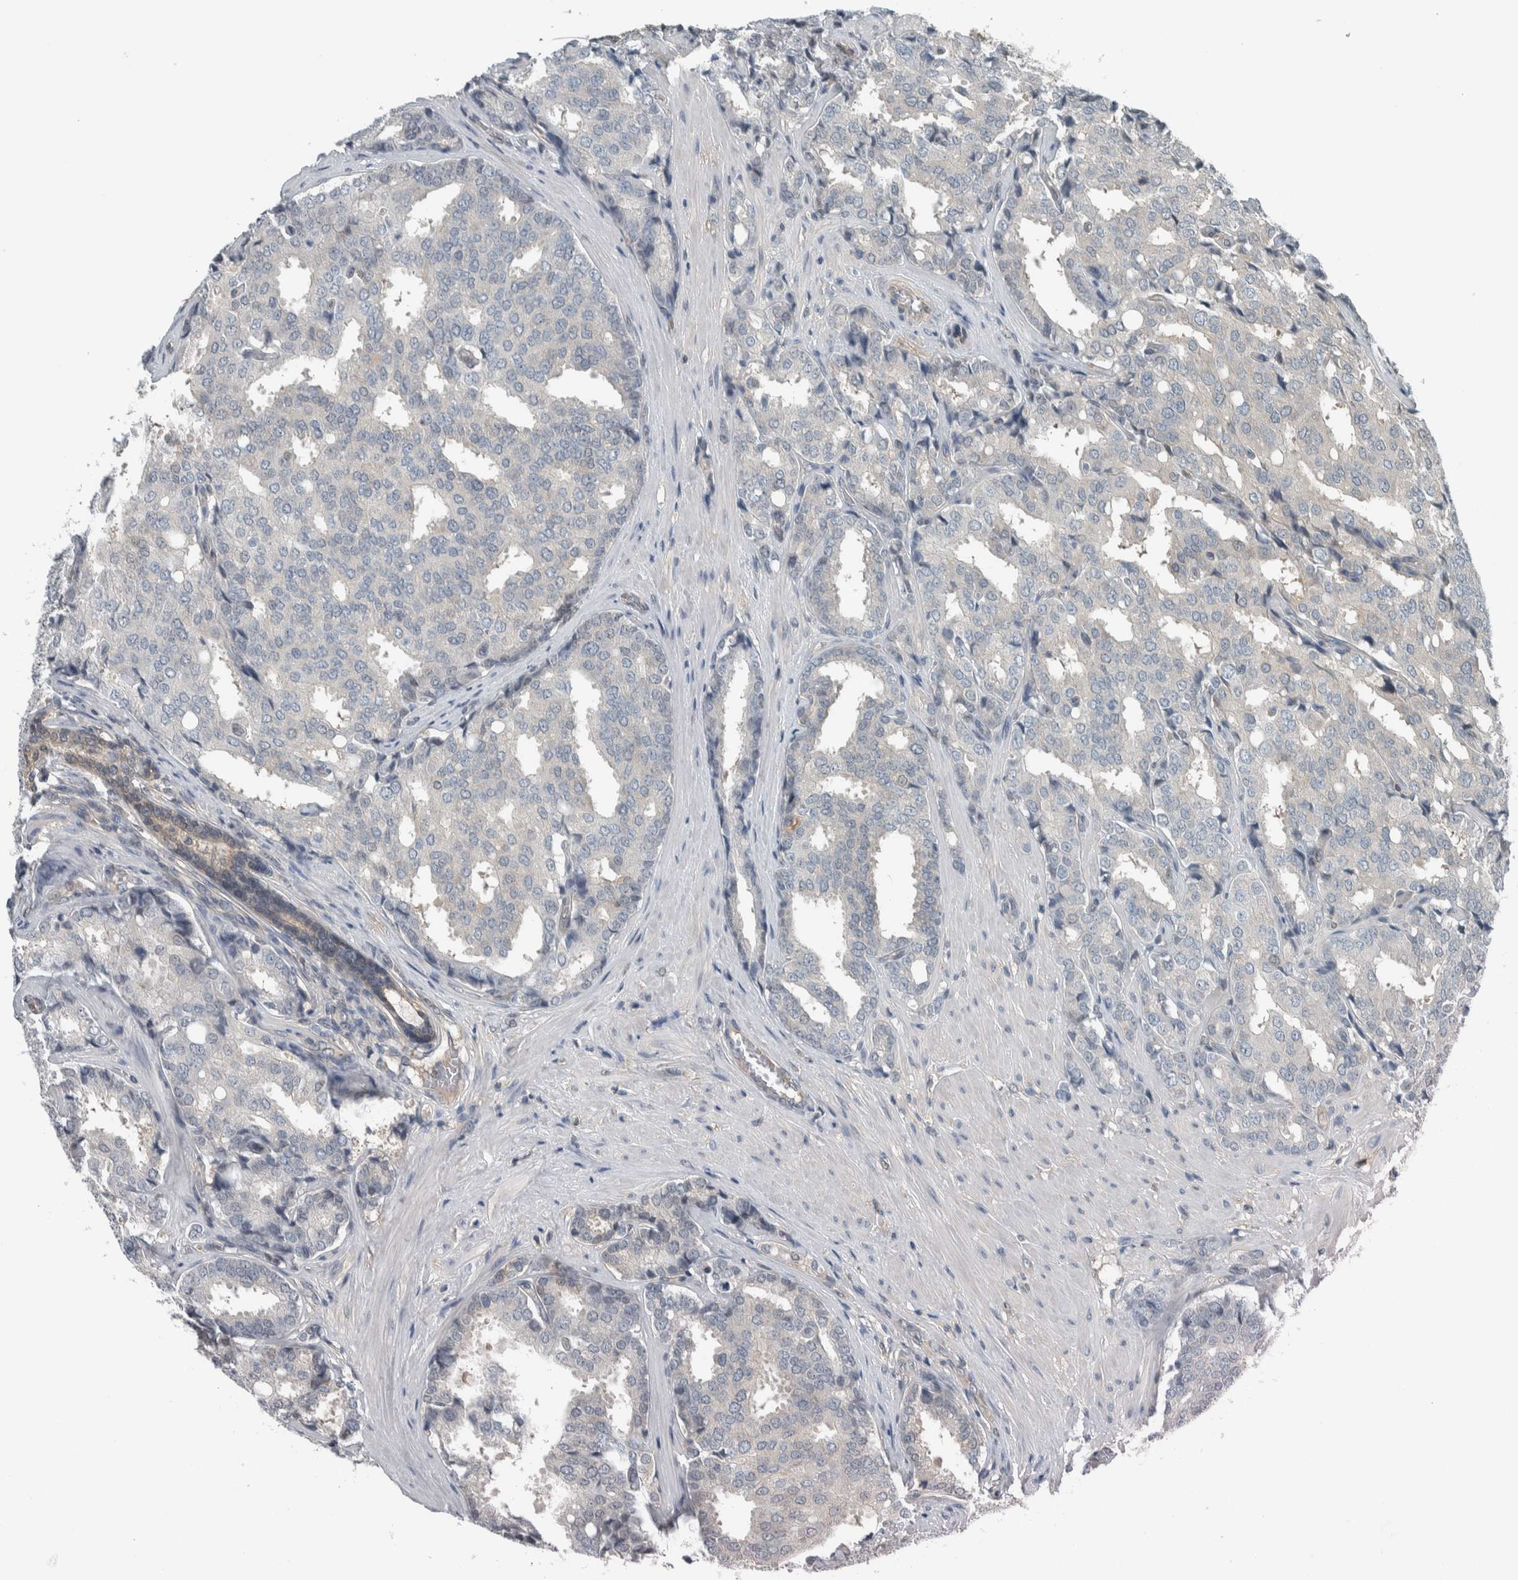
{"staining": {"intensity": "negative", "quantity": "none", "location": "none"}, "tissue": "prostate cancer", "cell_type": "Tumor cells", "image_type": "cancer", "snomed": [{"axis": "morphology", "description": "Adenocarcinoma, High grade"}, {"axis": "topography", "description": "Prostate"}], "caption": "Immunohistochemistry histopathology image of adenocarcinoma (high-grade) (prostate) stained for a protein (brown), which reveals no positivity in tumor cells.", "gene": "ALAD", "patient": {"sex": "male", "age": 50}}